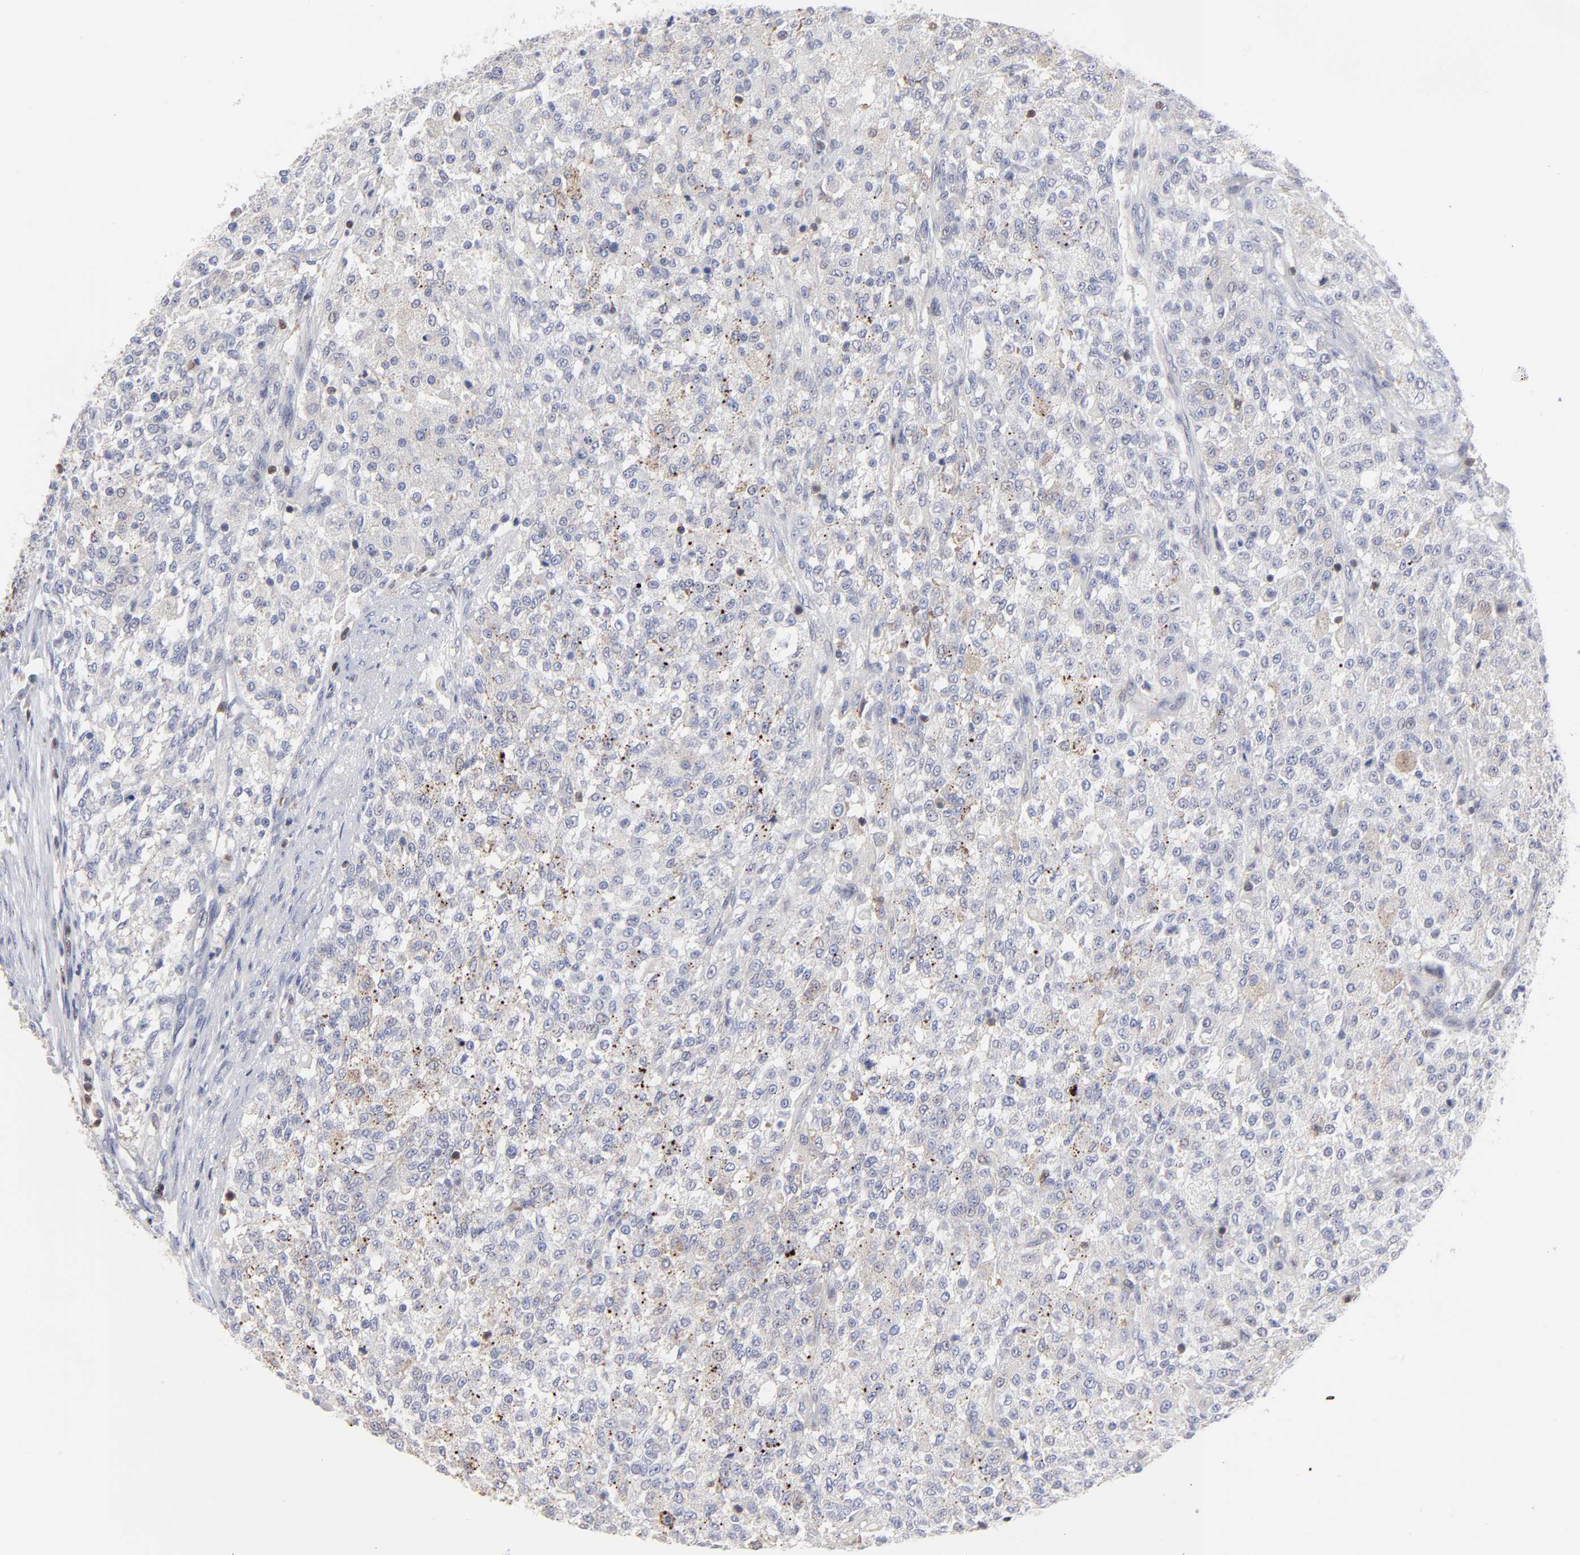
{"staining": {"intensity": "negative", "quantity": "none", "location": "none"}, "tissue": "testis cancer", "cell_type": "Tumor cells", "image_type": "cancer", "snomed": [{"axis": "morphology", "description": "Seminoma, NOS"}, {"axis": "topography", "description": "Testis"}], "caption": "Photomicrograph shows no protein expression in tumor cells of testis seminoma tissue. (DAB immunohistochemistry with hematoxylin counter stain).", "gene": "TBXT", "patient": {"sex": "male", "age": 59}}